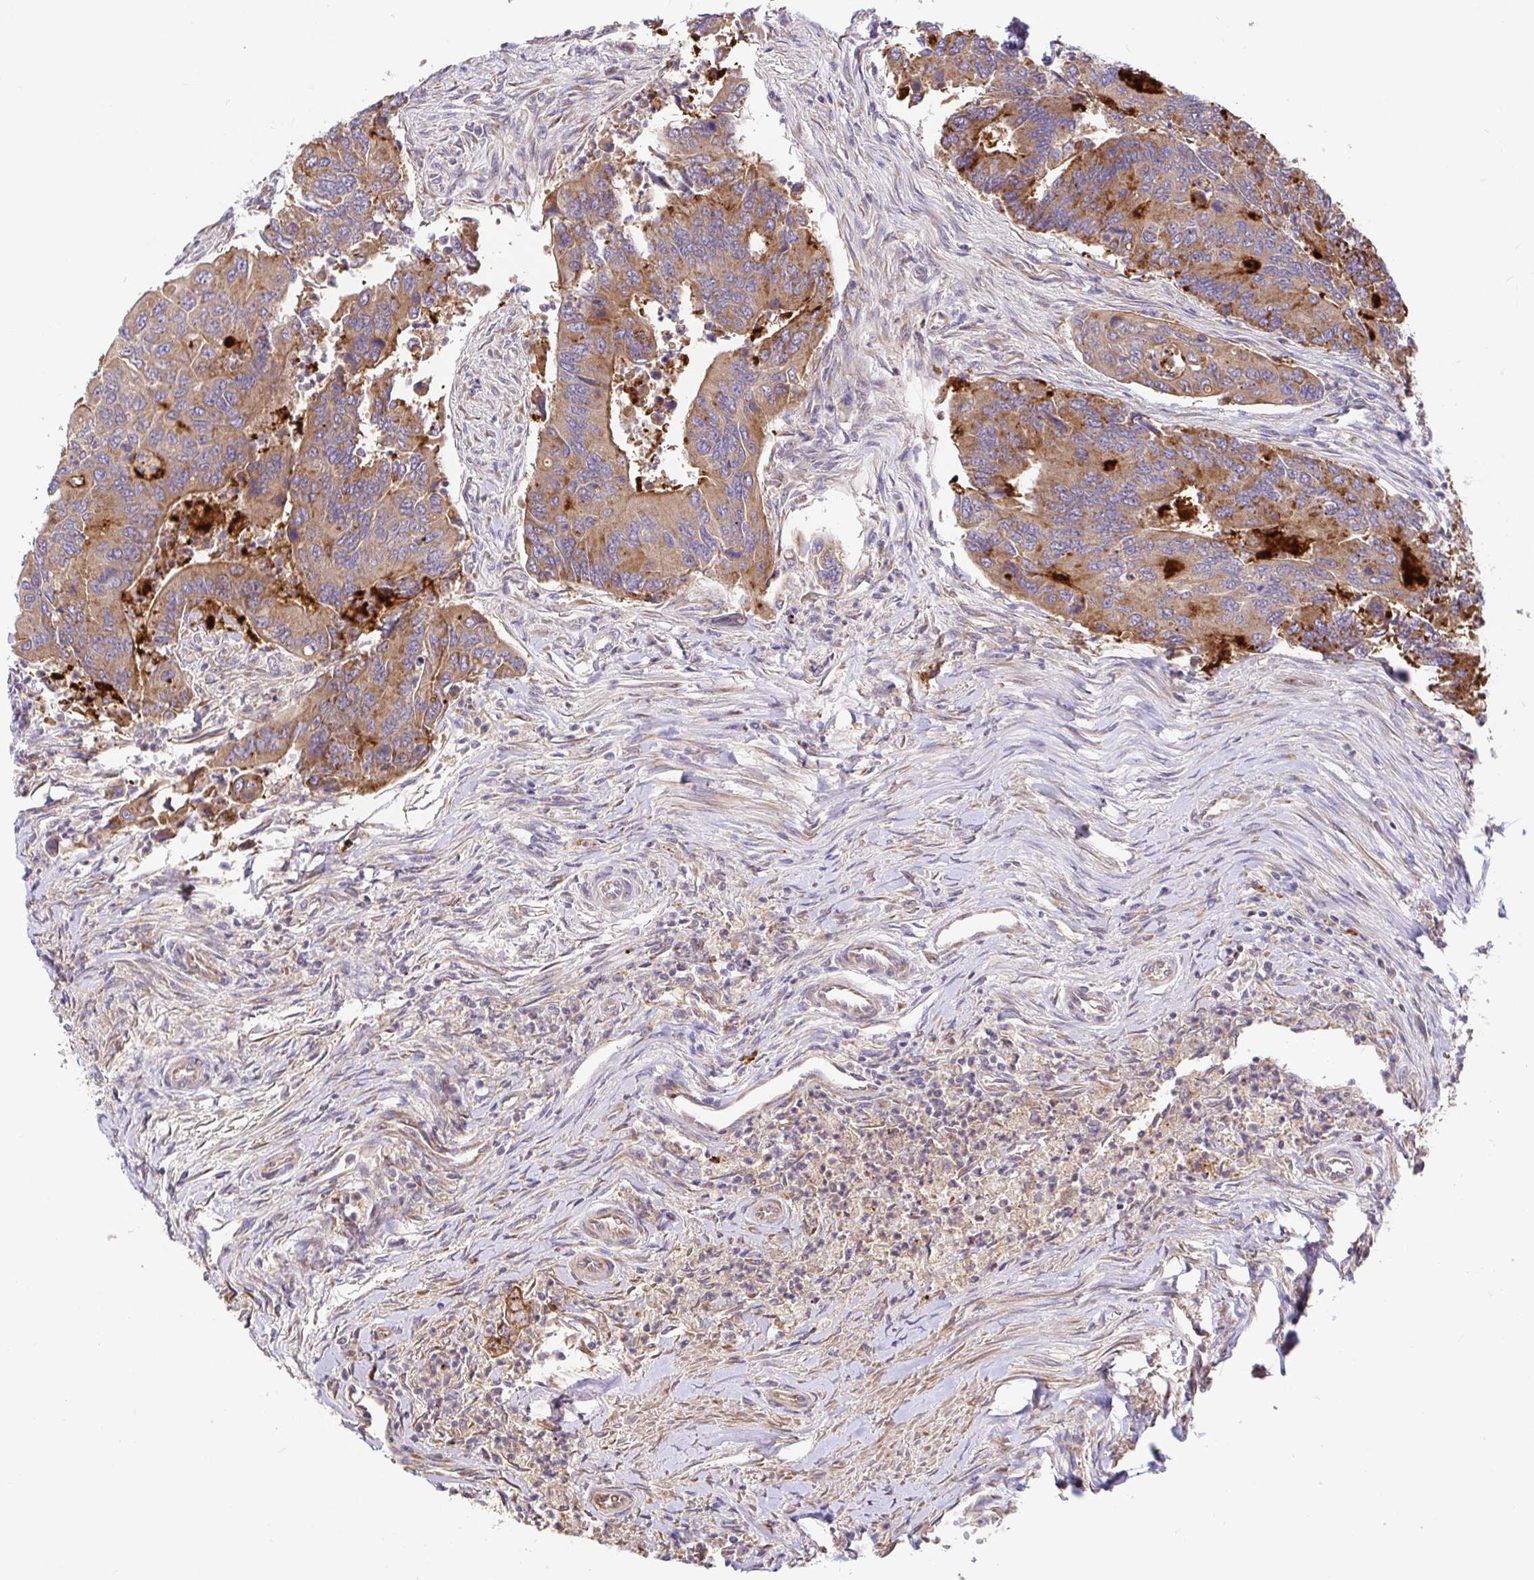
{"staining": {"intensity": "moderate", "quantity": ">75%", "location": "cytoplasmic/membranous"}, "tissue": "colorectal cancer", "cell_type": "Tumor cells", "image_type": "cancer", "snomed": [{"axis": "morphology", "description": "Adenocarcinoma, NOS"}, {"axis": "topography", "description": "Colon"}], "caption": "Protein expression analysis of colorectal adenocarcinoma displays moderate cytoplasmic/membranous expression in about >75% of tumor cells.", "gene": "ELP1", "patient": {"sex": "female", "age": 67}}